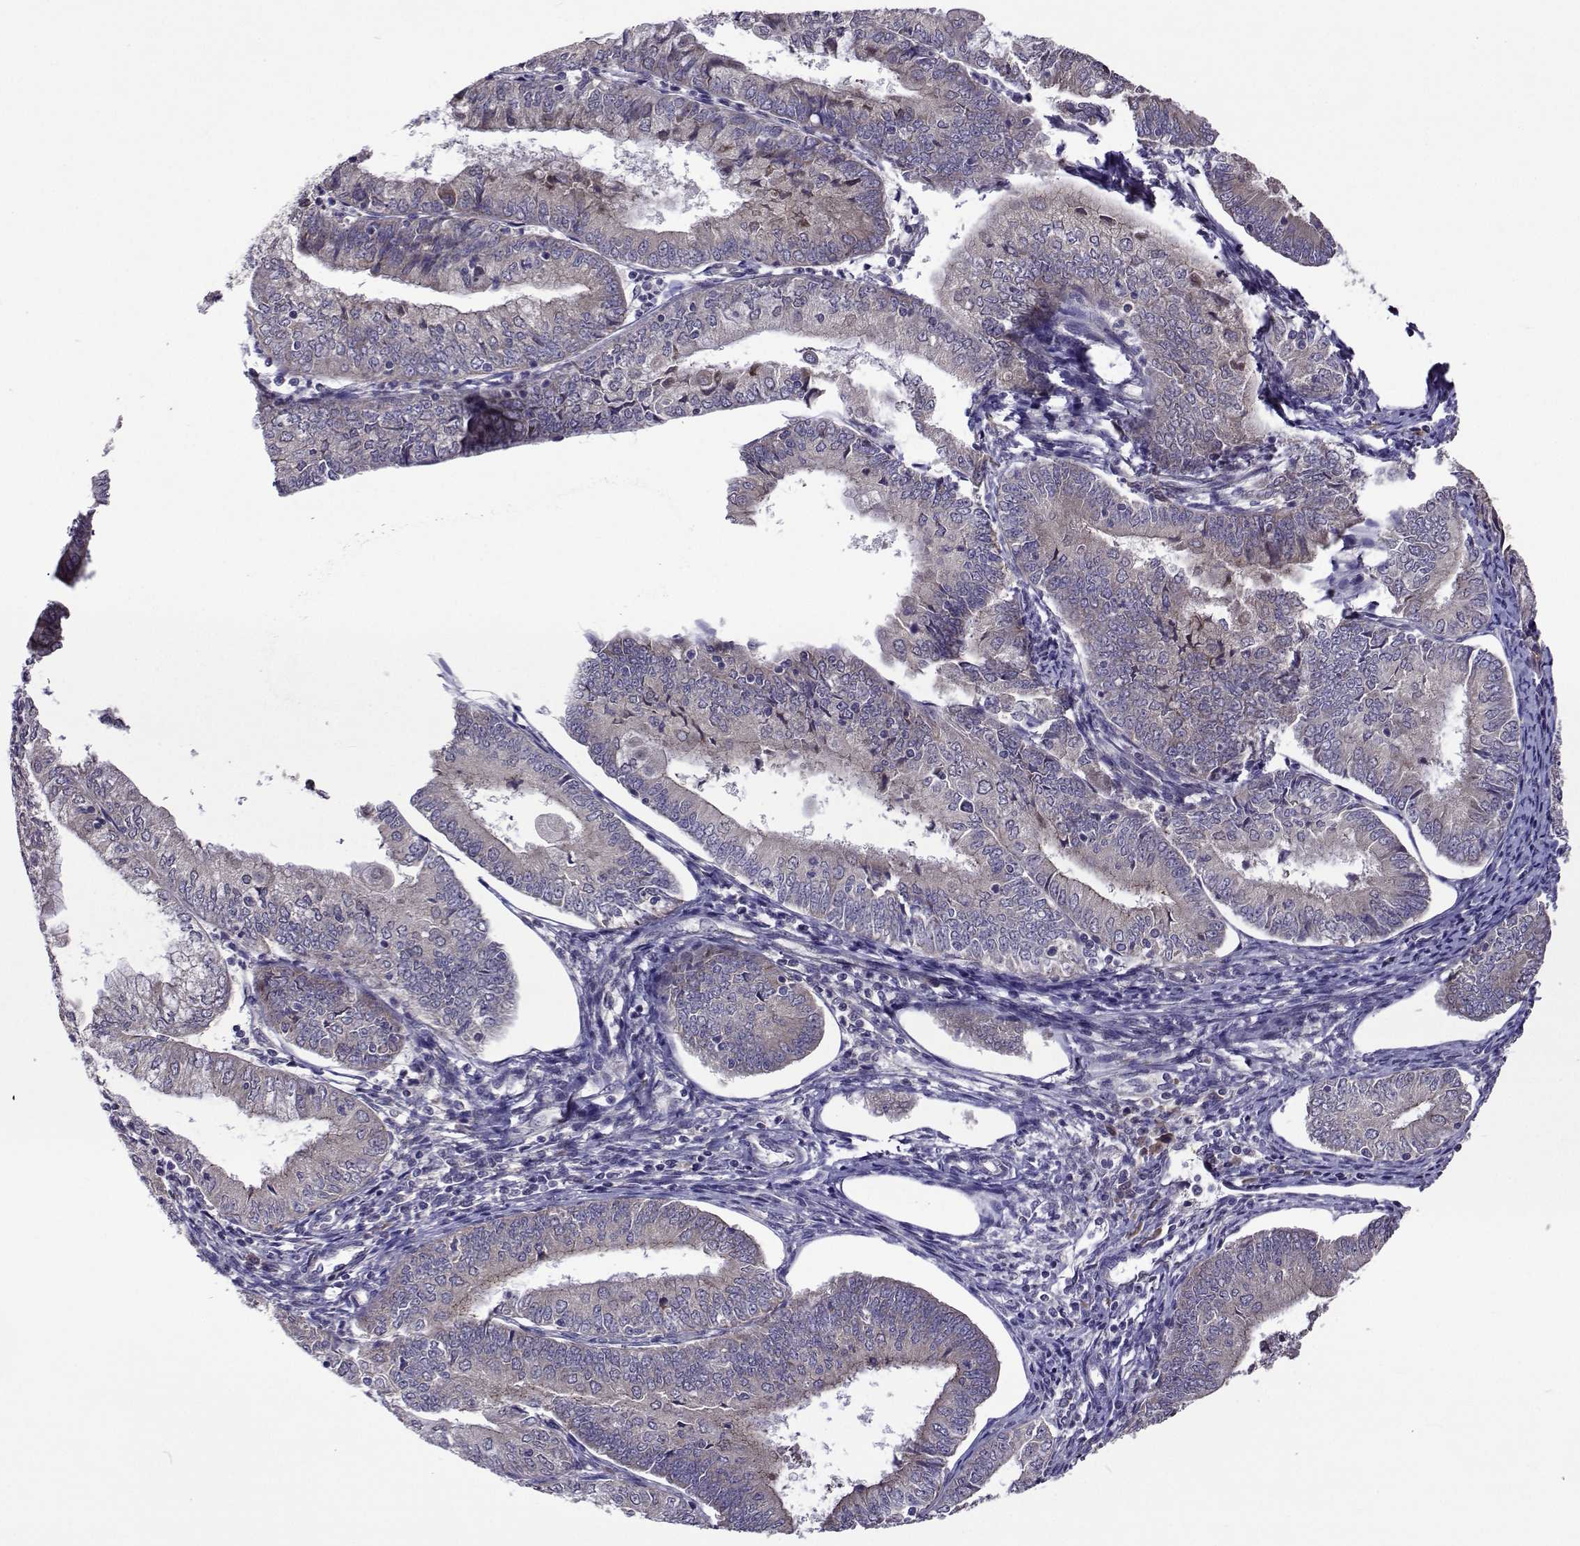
{"staining": {"intensity": "negative", "quantity": "none", "location": "none"}, "tissue": "endometrial cancer", "cell_type": "Tumor cells", "image_type": "cancer", "snomed": [{"axis": "morphology", "description": "Adenocarcinoma, NOS"}, {"axis": "topography", "description": "Endometrium"}], "caption": "This is a photomicrograph of immunohistochemistry (IHC) staining of endometrial cancer (adenocarcinoma), which shows no expression in tumor cells.", "gene": "TARBP2", "patient": {"sex": "female", "age": 55}}